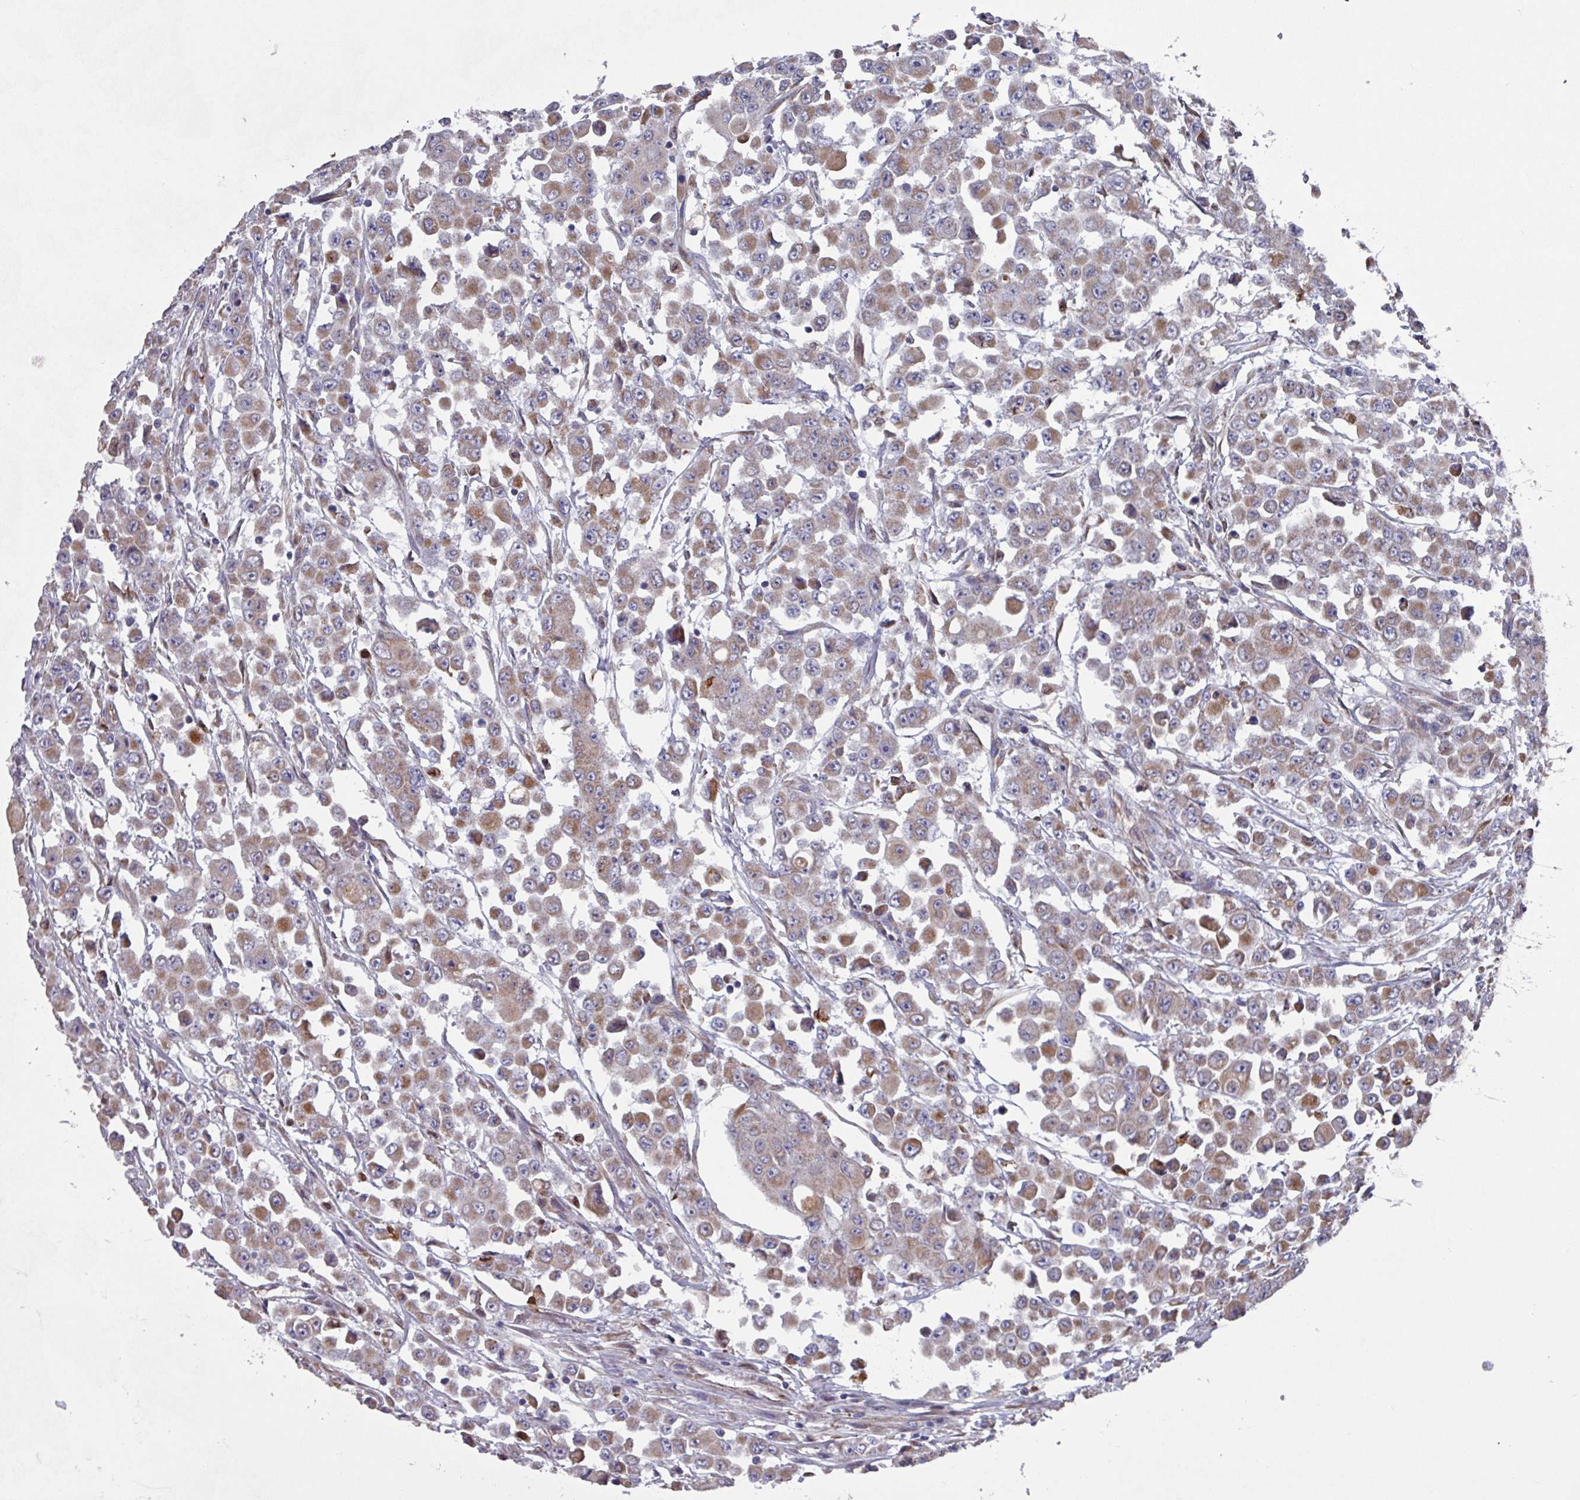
{"staining": {"intensity": "moderate", "quantity": ">75%", "location": "cytoplasmic/membranous"}, "tissue": "colorectal cancer", "cell_type": "Tumor cells", "image_type": "cancer", "snomed": [{"axis": "morphology", "description": "Adenocarcinoma, NOS"}, {"axis": "topography", "description": "Colon"}], "caption": "Protein expression analysis of colorectal cancer demonstrates moderate cytoplasmic/membranous staining in approximately >75% of tumor cells. The staining was performed using DAB to visualize the protein expression in brown, while the nuclei were stained in blue with hematoxylin (Magnification: 20x).", "gene": "UQCC2", "patient": {"sex": "male", "age": 51}}